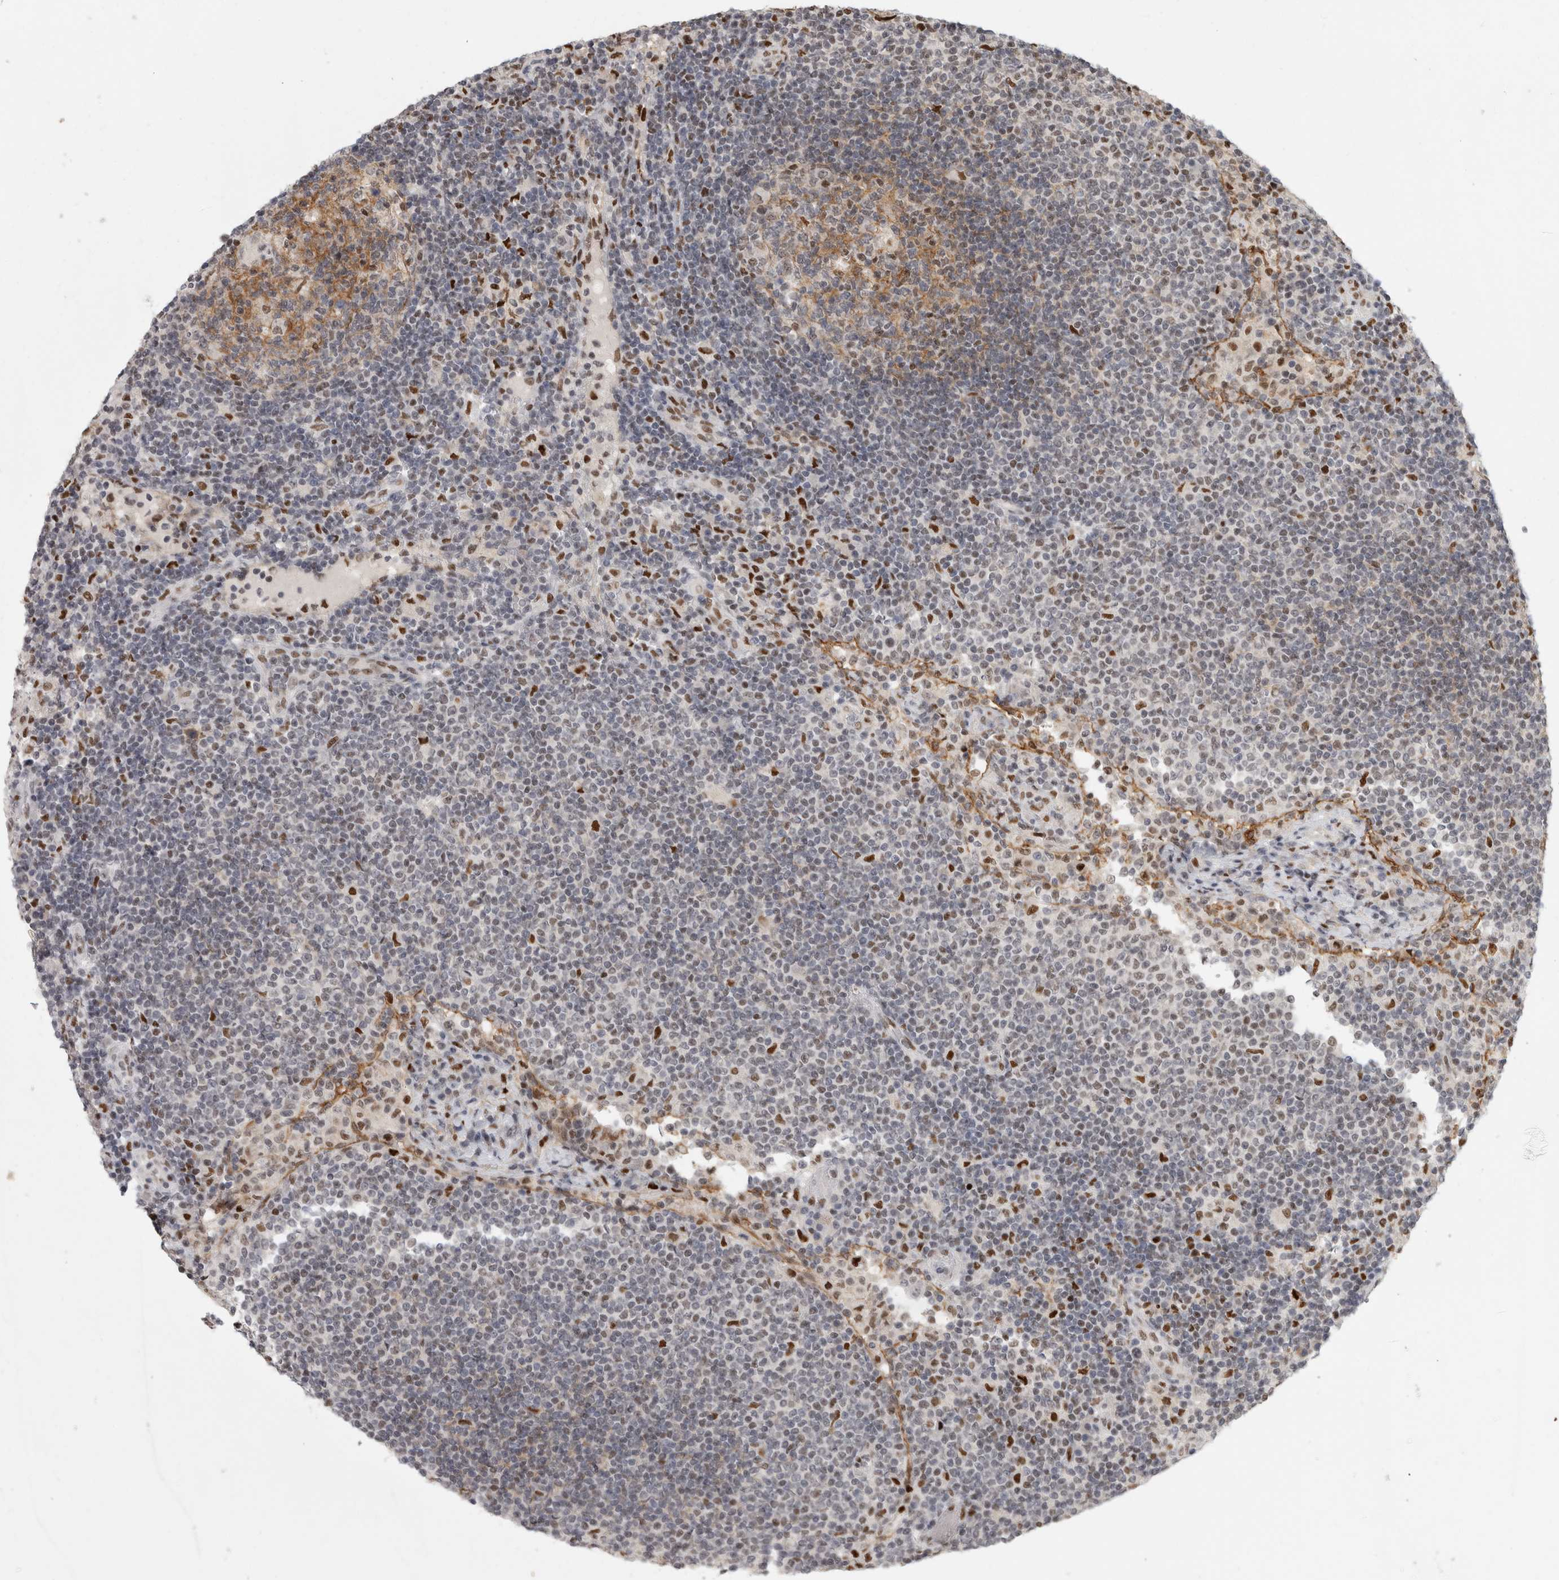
{"staining": {"intensity": "moderate", "quantity": "<25%", "location": "cytoplasmic/membranous,nuclear"}, "tissue": "lymph node", "cell_type": "Germinal center cells", "image_type": "normal", "snomed": [{"axis": "morphology", "description": "Normal tissue, NOS"}, {"axis": "topography", "description": "Lymph node"}], "caption": "This photomicrograph exhibits normal lymph node stained with IHC to label a protein in brown. The cytoplasmic/membranous,nuclear of germinal center cells show moderate positivity for the protein. Nuclei are counter-stained blue.", "gene": "SRARP", "patient": {"sex": "female", "age": 53}}